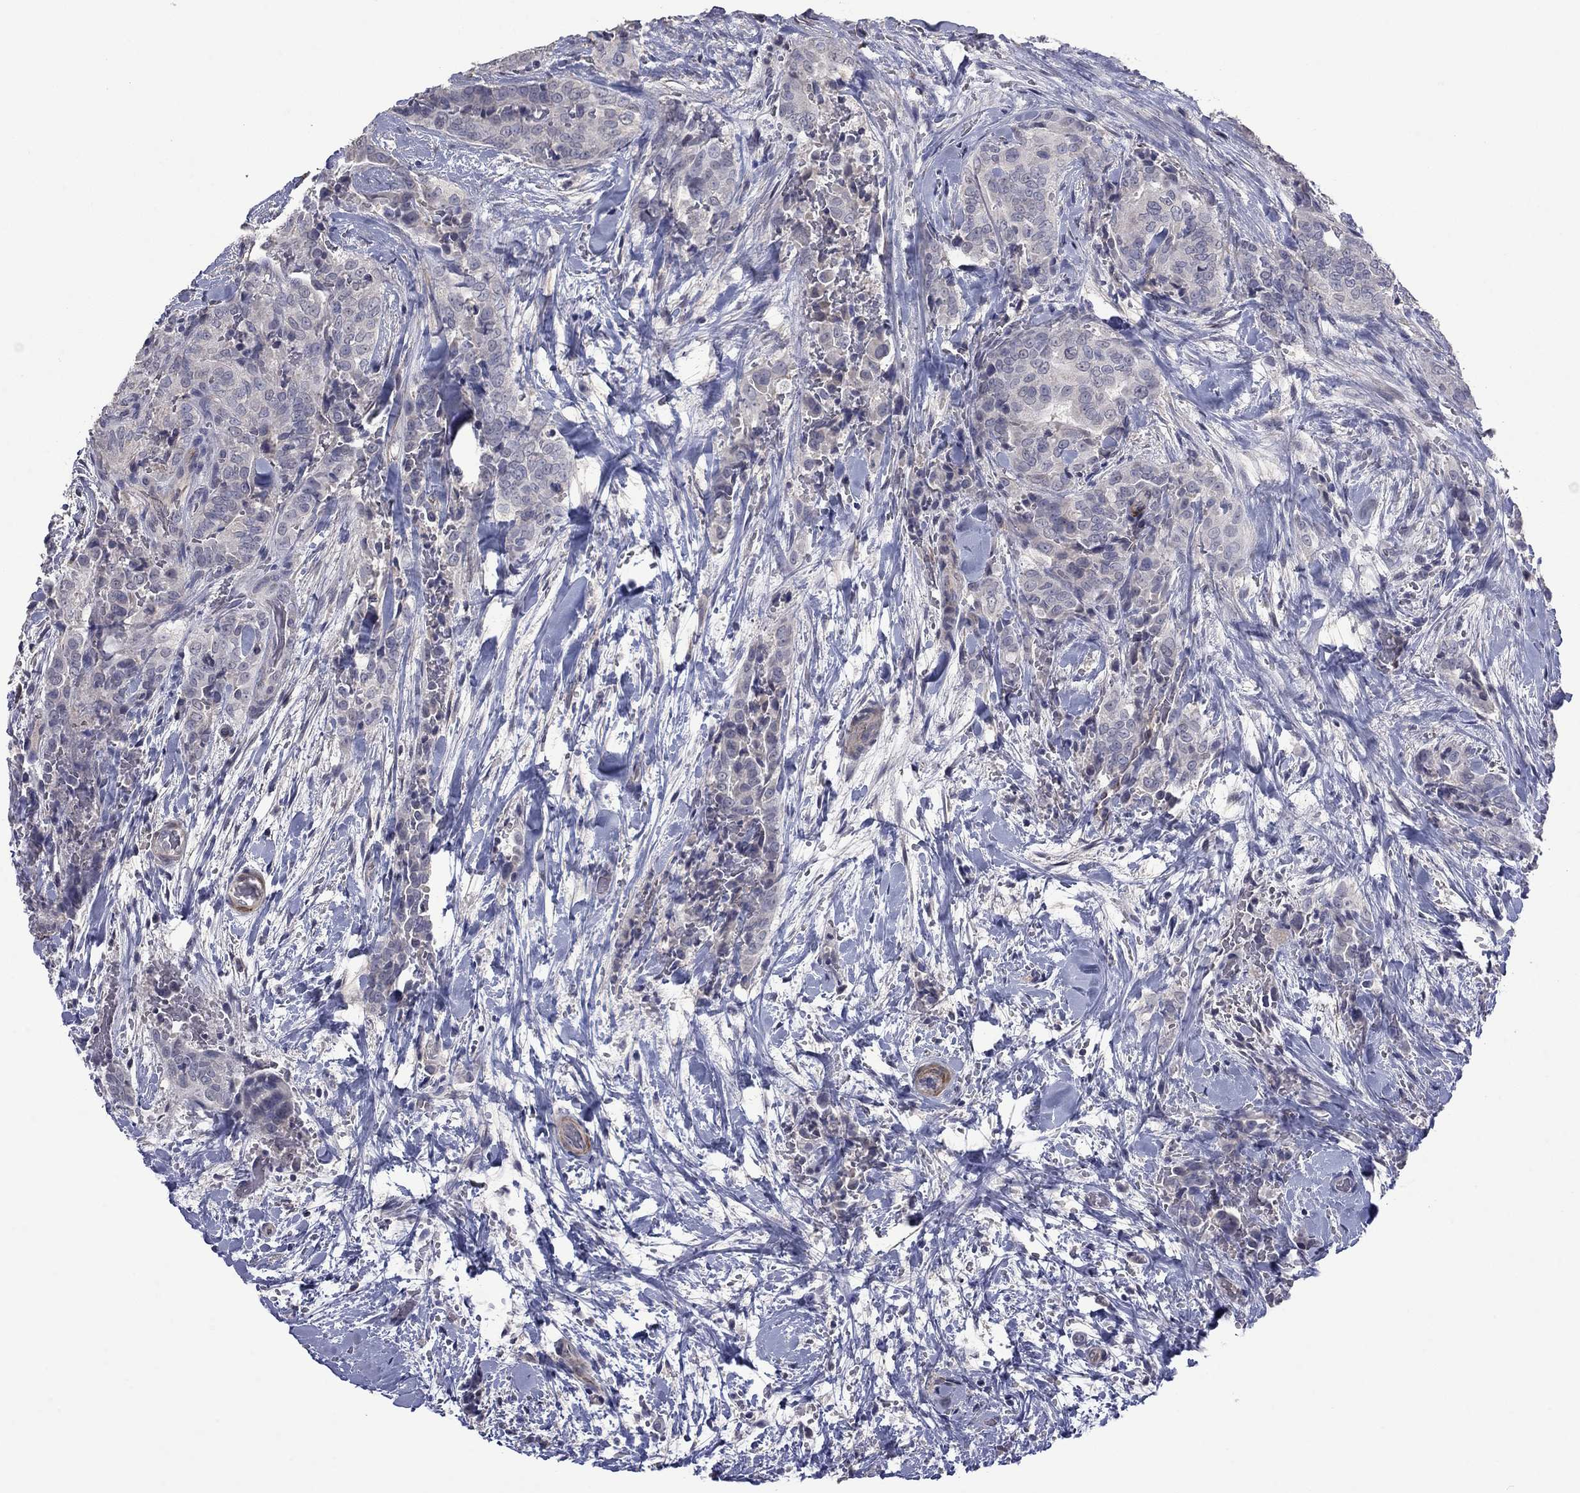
{"staining": {"intensity": "negative", "quantity": "none", "location": "none"}, "tissue": "thyroid cancer", "cell_type": "Tumor cells", "image_type": "cancer", "snomed": [{"axis": "morphology", "description": "Papillary adenocarcinoma, NOS"}, {"axis": "topography", "description": "Thyroid gland"}], "caption": "High magnification brightfield microscopy of thyroid papillary adenocarcinoma stained with DAB (brown) and counterstained with hematoxylin (blue): tumor cells show no significant staining.", "gene": "IP6K3", "patient": {"sex": "male", "age": 61}}